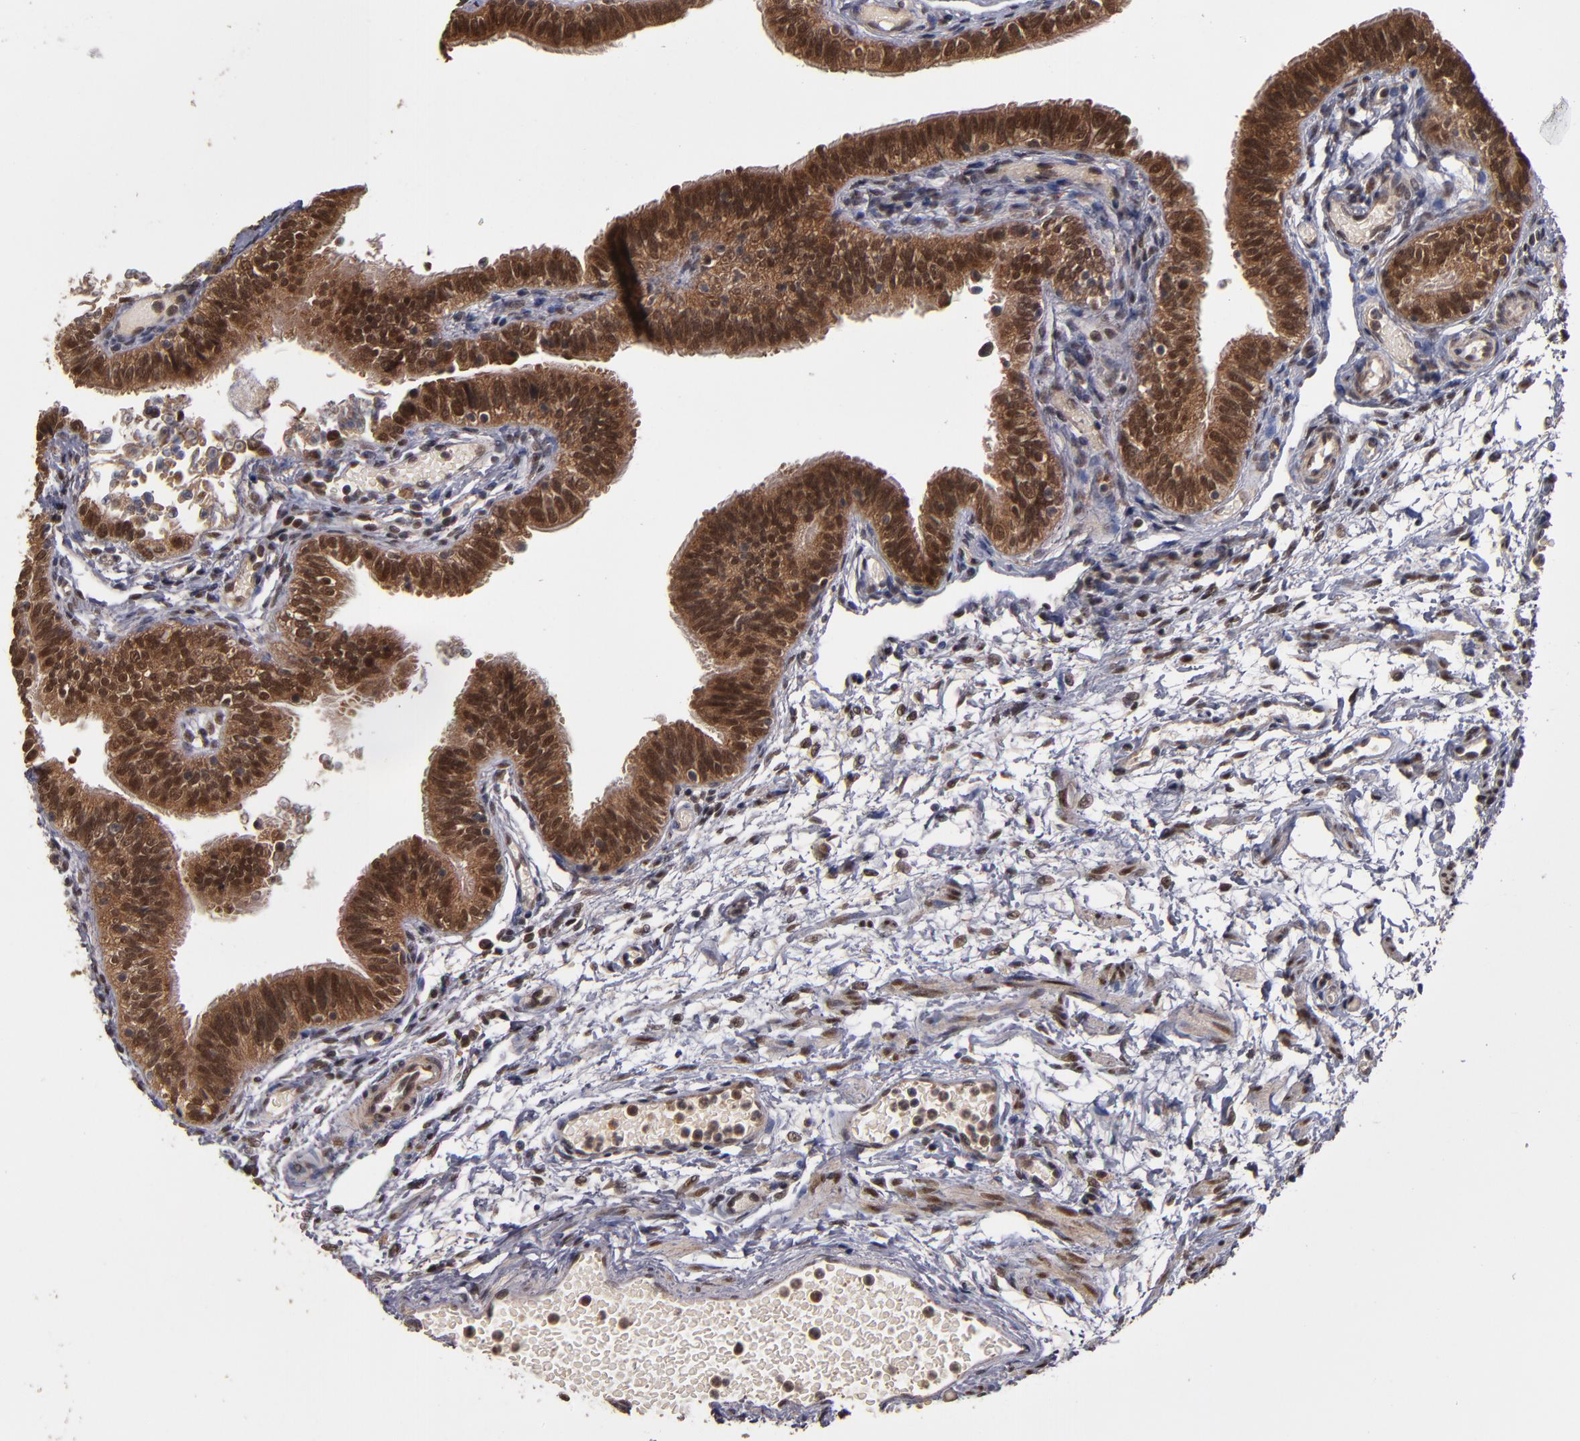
{"staining": {"intensity": "strong", "quantity": ">75%", "location": "cytoplasmic/membranous,nuclear"}, "tissue": "fallopian tube", "cell_type": "Glandular cells", "image_type": "normal", "snomed": [{"axis": "morphology", "description": "Normal tissue, NOS"}, {"axis": "morphology", "description": "Dermoid, NOS"}, {"axis": "topography", "description": "Fallopian tube"}], "caption": "The image demonstrates a brown stain indicating the presence of a protein in the cytoplasmic/membranous,nuclear of glandular cells in fallopian tube. The staining is performed using DAB (3,3'-diaminobenzidine) brown chromogen to label protein expression. The nuclei are counter-stained blue using hematoxylin.", "gene": "CUL5", "patient": {"sex": "female", "age": 33}}